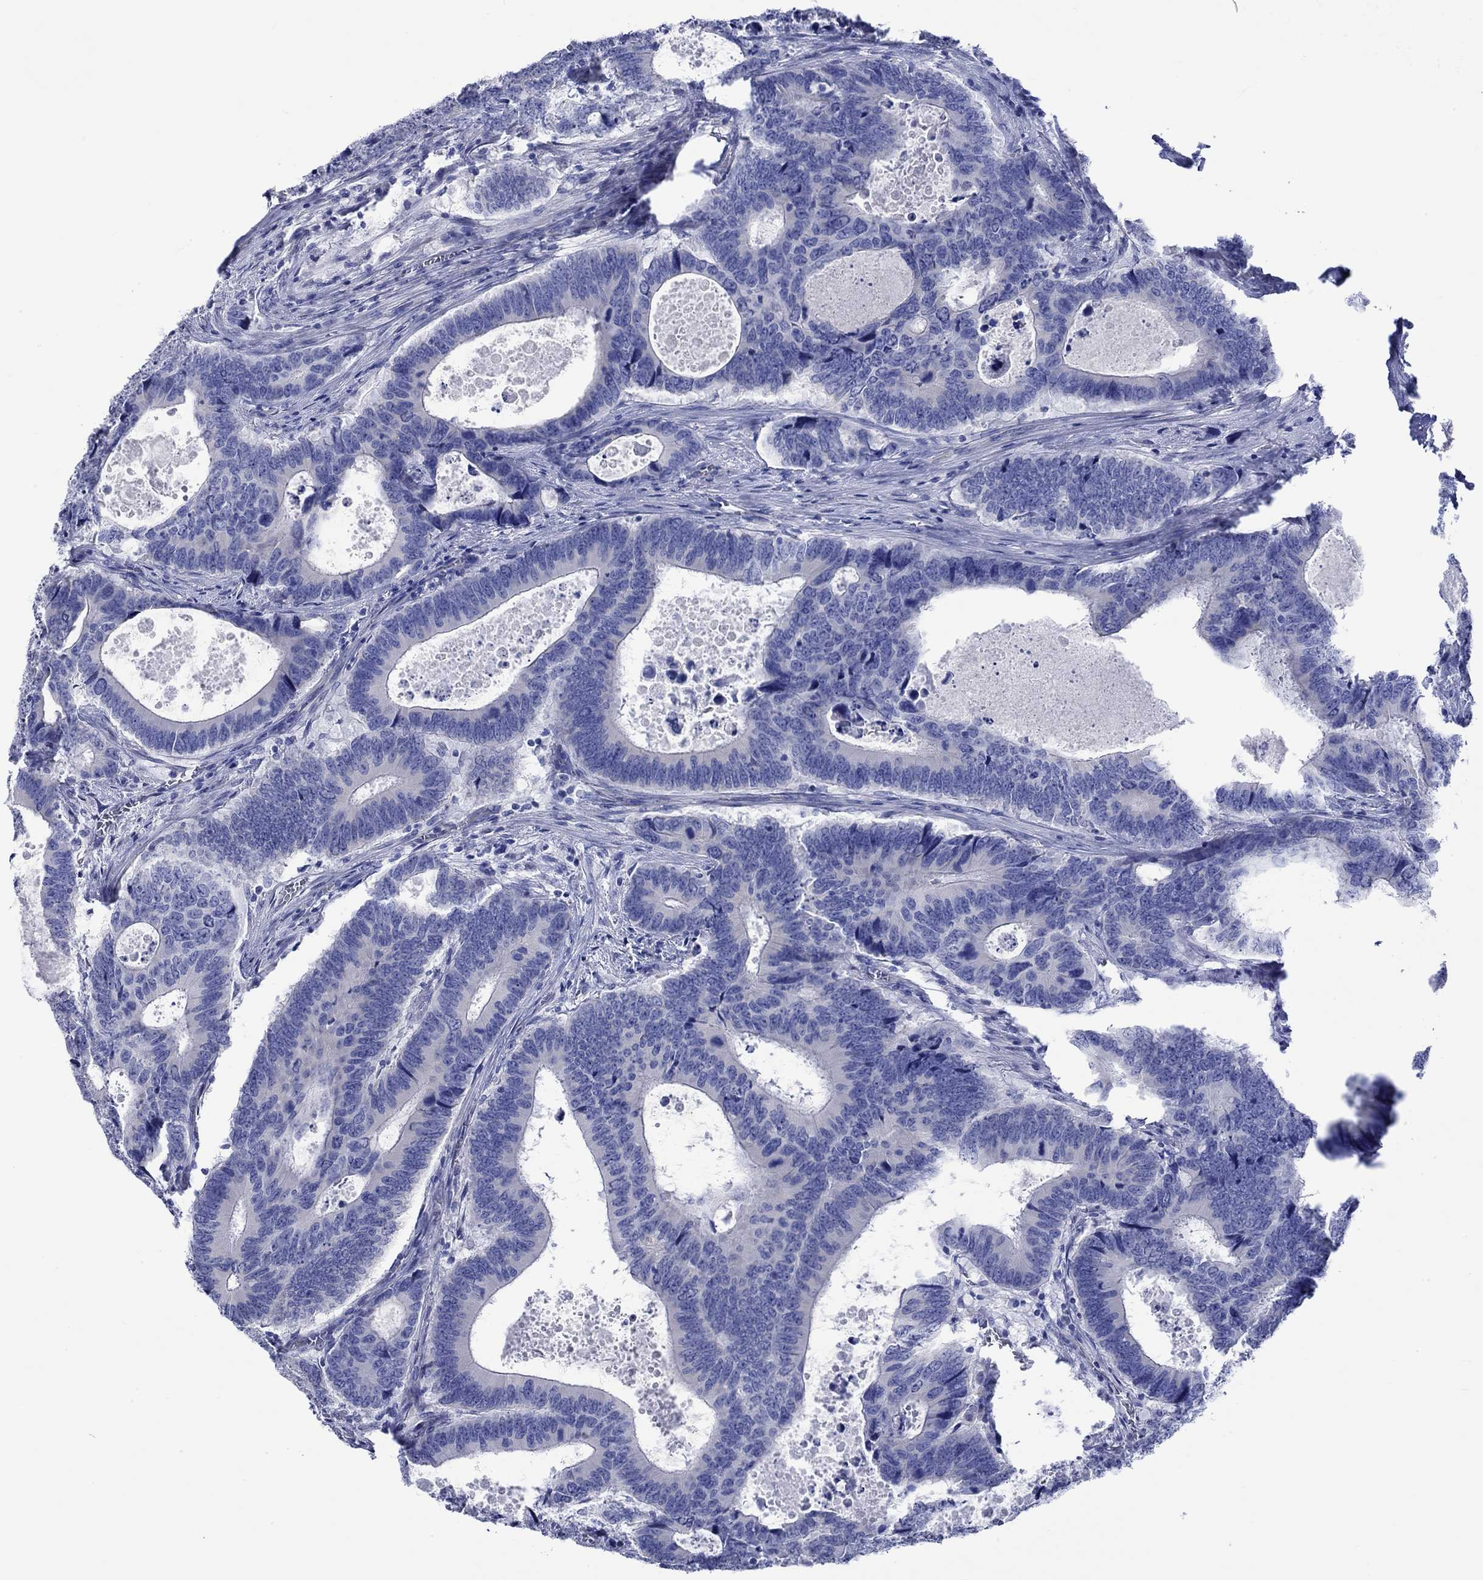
{"staining": {"intensity": "negative", "quantity": "none", "location": "none"}, "tissue": "colorectal cancer", "cell_type": "Tumor cells", "image_type": "cancer", "snomed": [{"axis": "morphology", "description": "Adenocarcinoma, NOS"}, {"axis": "topography", "description": "Colon"}], "caption": "Human colorectal cancer (adenocarcinoma) stained for a protein using IHC reveals no staining in tumor cells.", "gene": "HARBI1", "patient": {"sex": "female", "age": 82}}